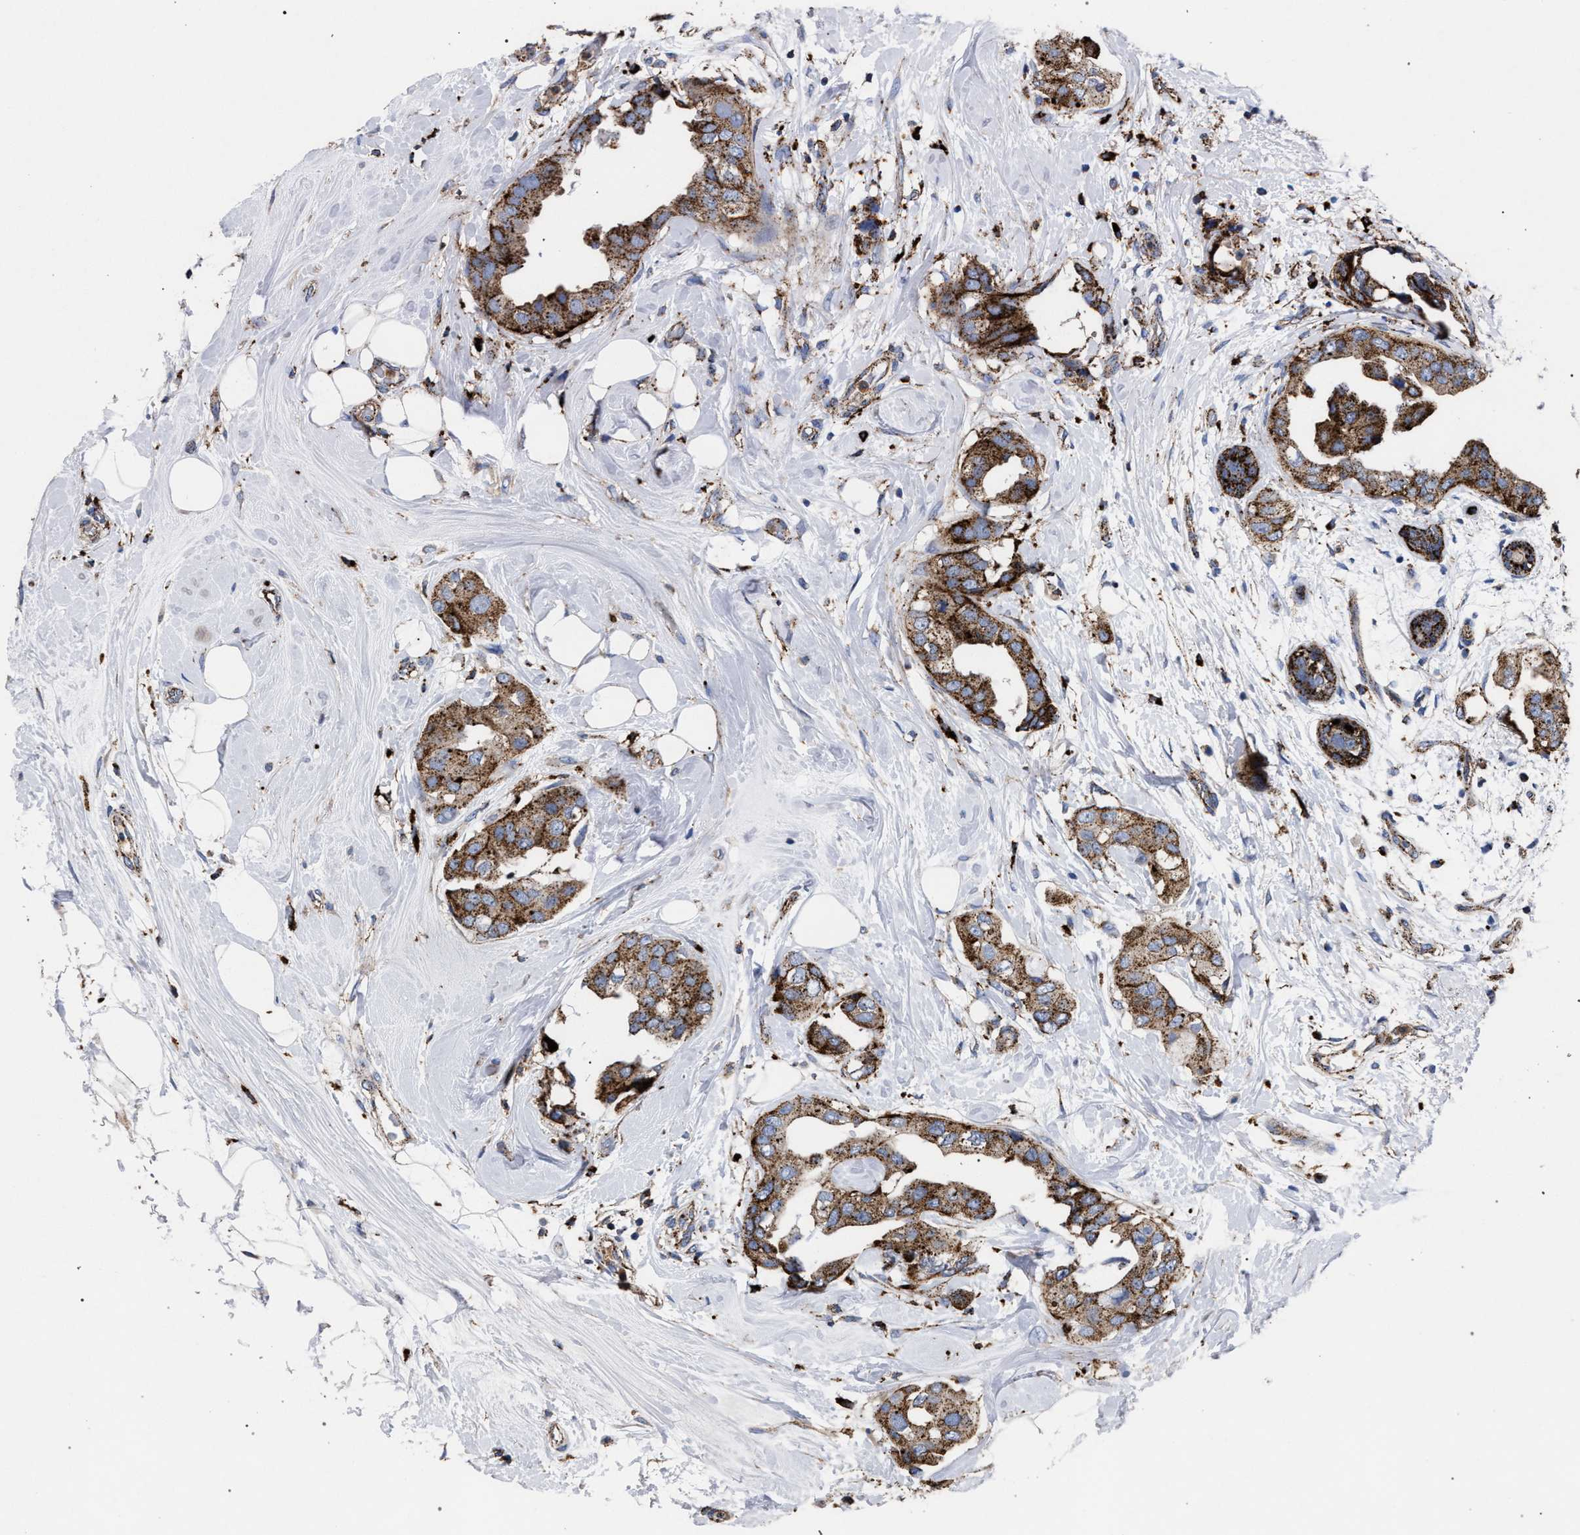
{"staining": {"intensity": "moderate", "quantity": ">75%", "location": "cytoplasmic/membranous"}, "tissue": "breast cancer", "cell_type": "Tumor cells", "image_type": "cancer", "snomed": [{"axis": "morphology", "description": "Duct carcinoma"}, {"axis": "topography", "description": "Breast"}], "caption": "An immunohistochemistry (IHC) micrograph of tumor tissue is shown. Protein staining in brown labels moderate cytoplasmic/membranous positivity in breast infiltrating ductal carcinoma within tumor cells. The staining was performed using DAB, with brown indicating positive protein expression. Nuclei are stained blue with hematoxylin.", "gene": "PPT1", "patient": {"sex": "female", "age": 40}}